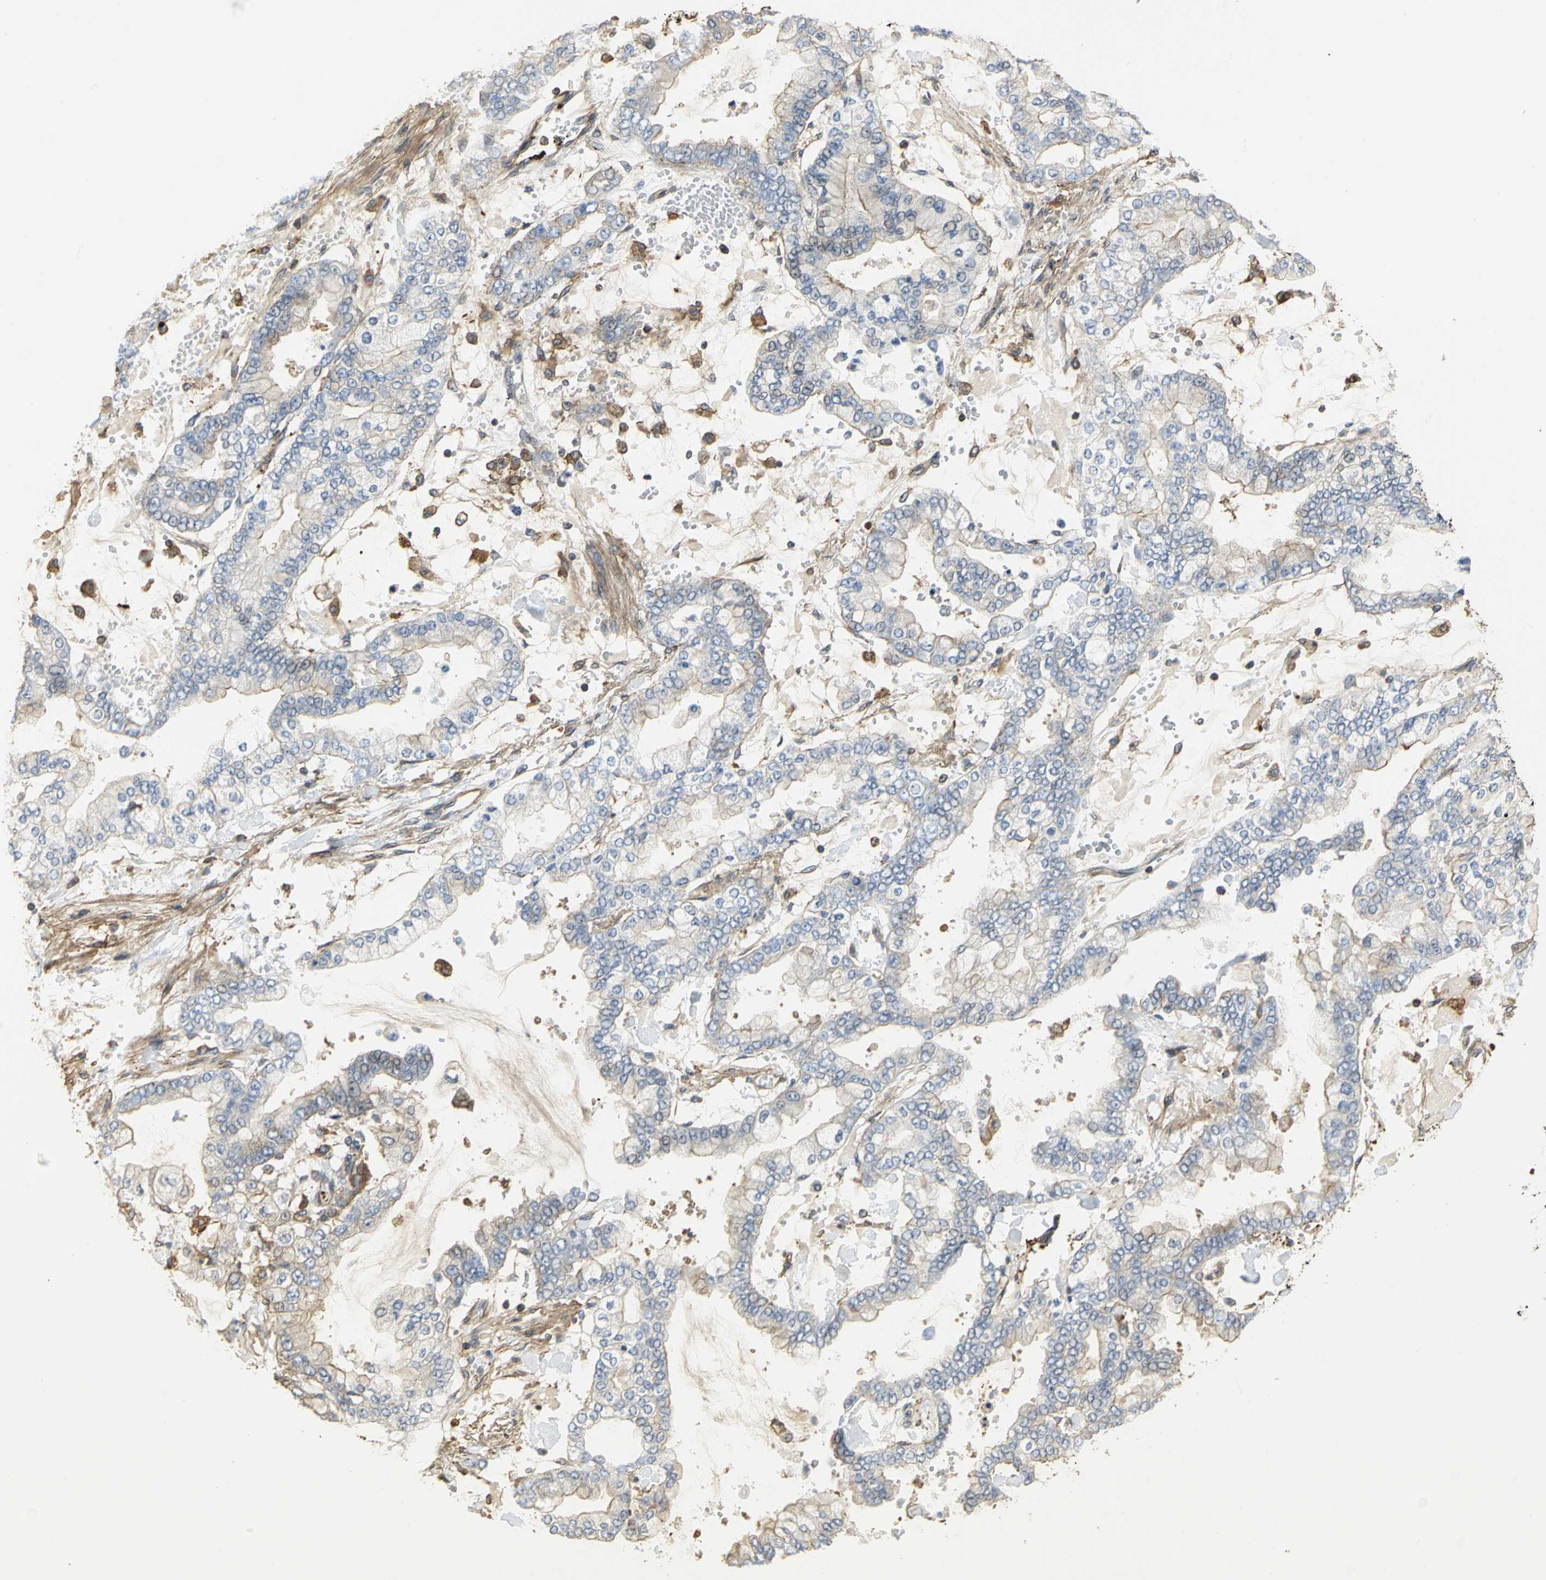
{"staining": {"intensity": "negative", "quantity": "none", "location": "none"}, "tissue": "stomach cancer", "cell_type": "Tumor cells", "image_type": "cancer", "snomed": [{"axis": "morphology", "description": "Normal tissue, NOS"}, {"axis": "morphology", "description": "Adenocarcinoma, NOS"}, {"axis": "topography", "description": "Stomach, upper"}, {"axis": "topography", "description": "Stomach"}], "caption": "Immunohistochemical staining of adenocarcinoma (stomach) reveals no significant positivity in tumor cells. Brightfield microscopy of IHC stained with DAB (brown) and hematoxylin (blue), captured at high magnification.", "gene": "TLN1", "patient": {"sex": "male", "age": 76}}